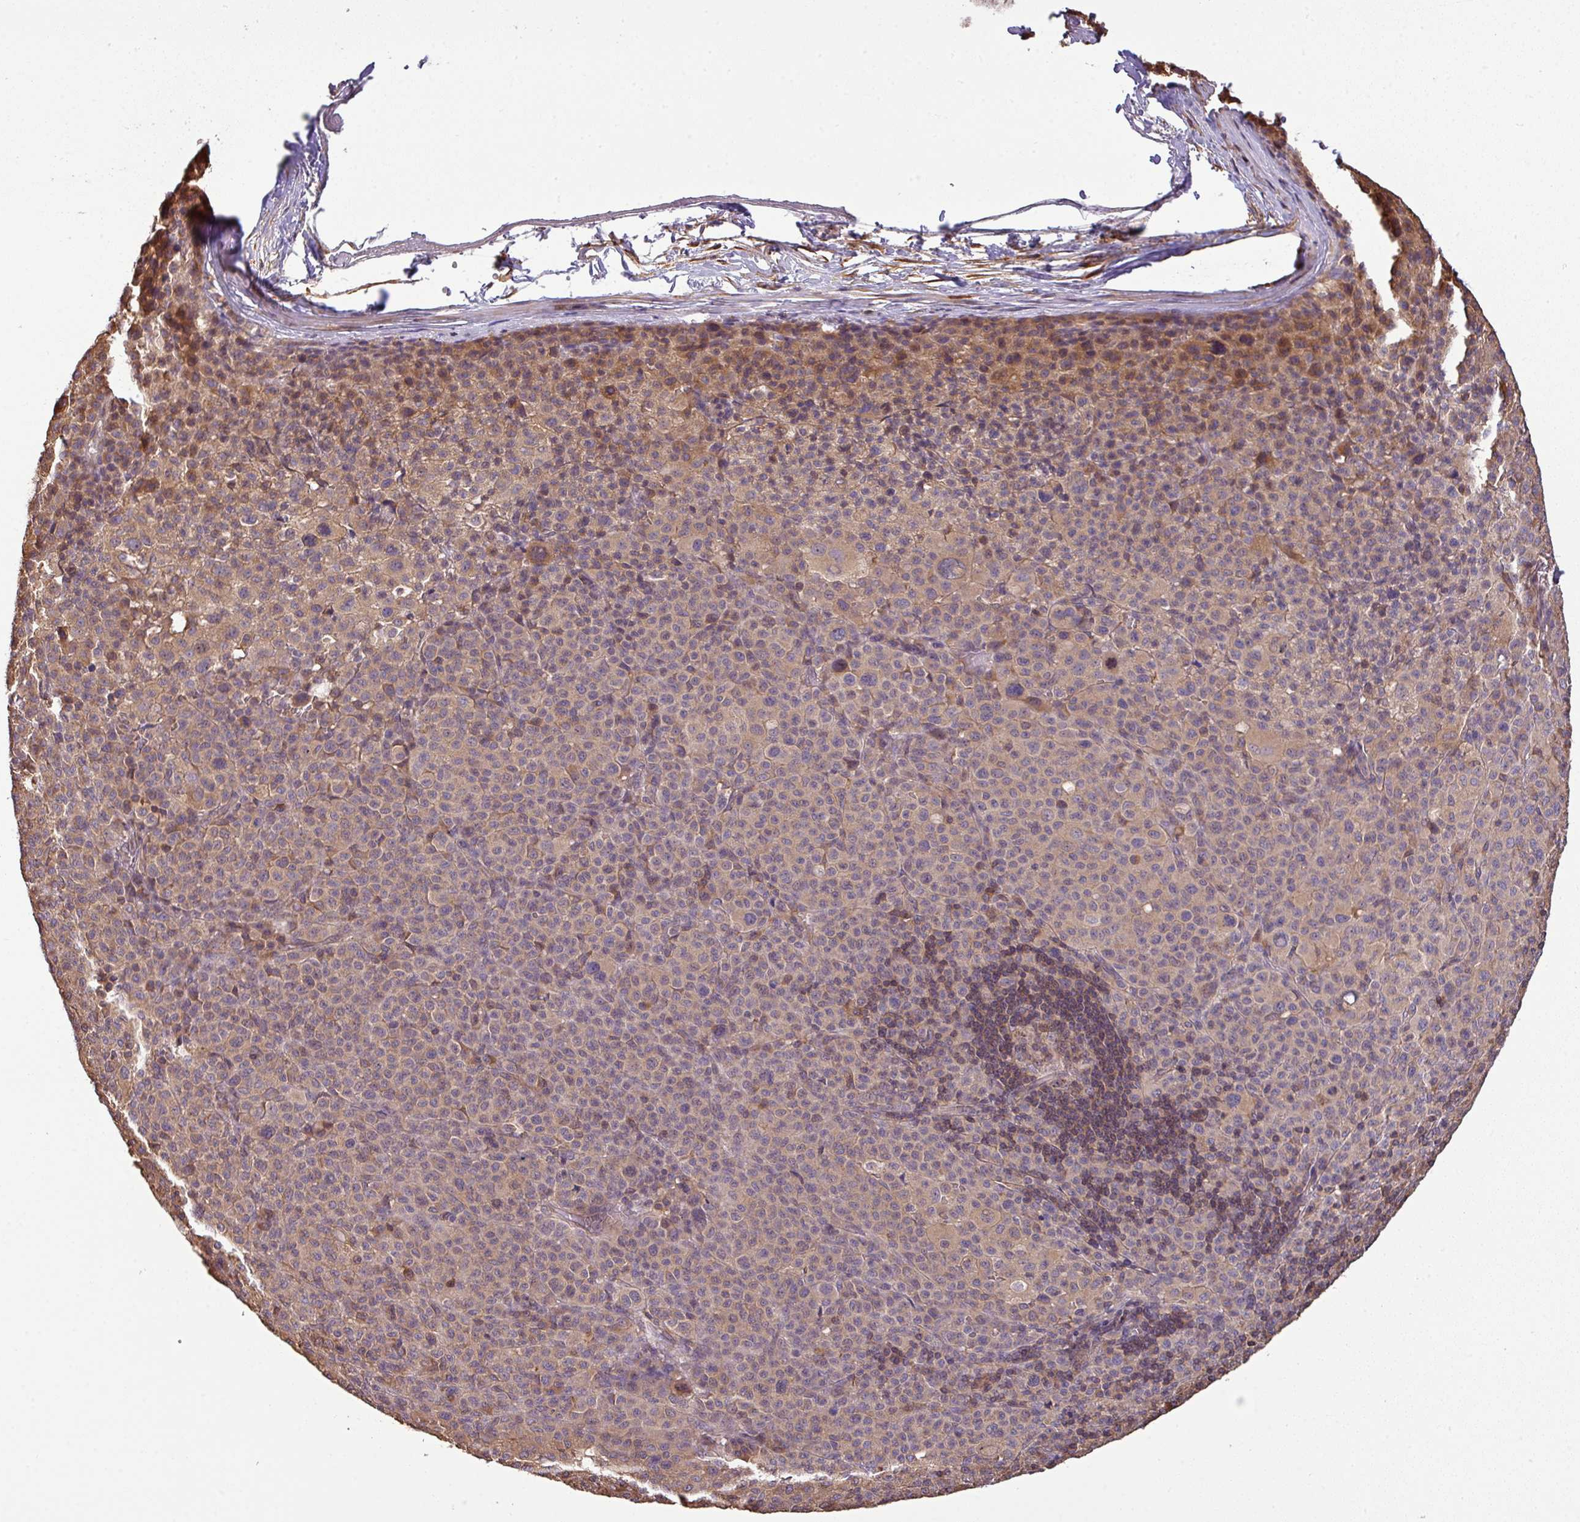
{"staining": {"intensity": "moderate", "quantity": "25%-75%", "location": "cytoplasmic/membranous,nuclear"}, "tissue": "melanoma", "cell_type": "Tumor cells", "image_type": "cancer", "snomed": [{"axis": "morphology", "description": "Malignant melanoma, Metastatic site"}, {"axis": "topography", "description": "Skin"}], "caption": "Immunohistochemical staining of human melanoma exhibits medium levels of moderate cytoplasmic/membranous and nuclear protein positivity in about 25%-75% of tumor cells. The staining was performed using DAB to visualize the protein expression in brown, while the nuclei were stained in blue with hematoxylin (Magnification: 20x).", "gene": "VENTX", "patient": {"sex": "female", "age": 74}}